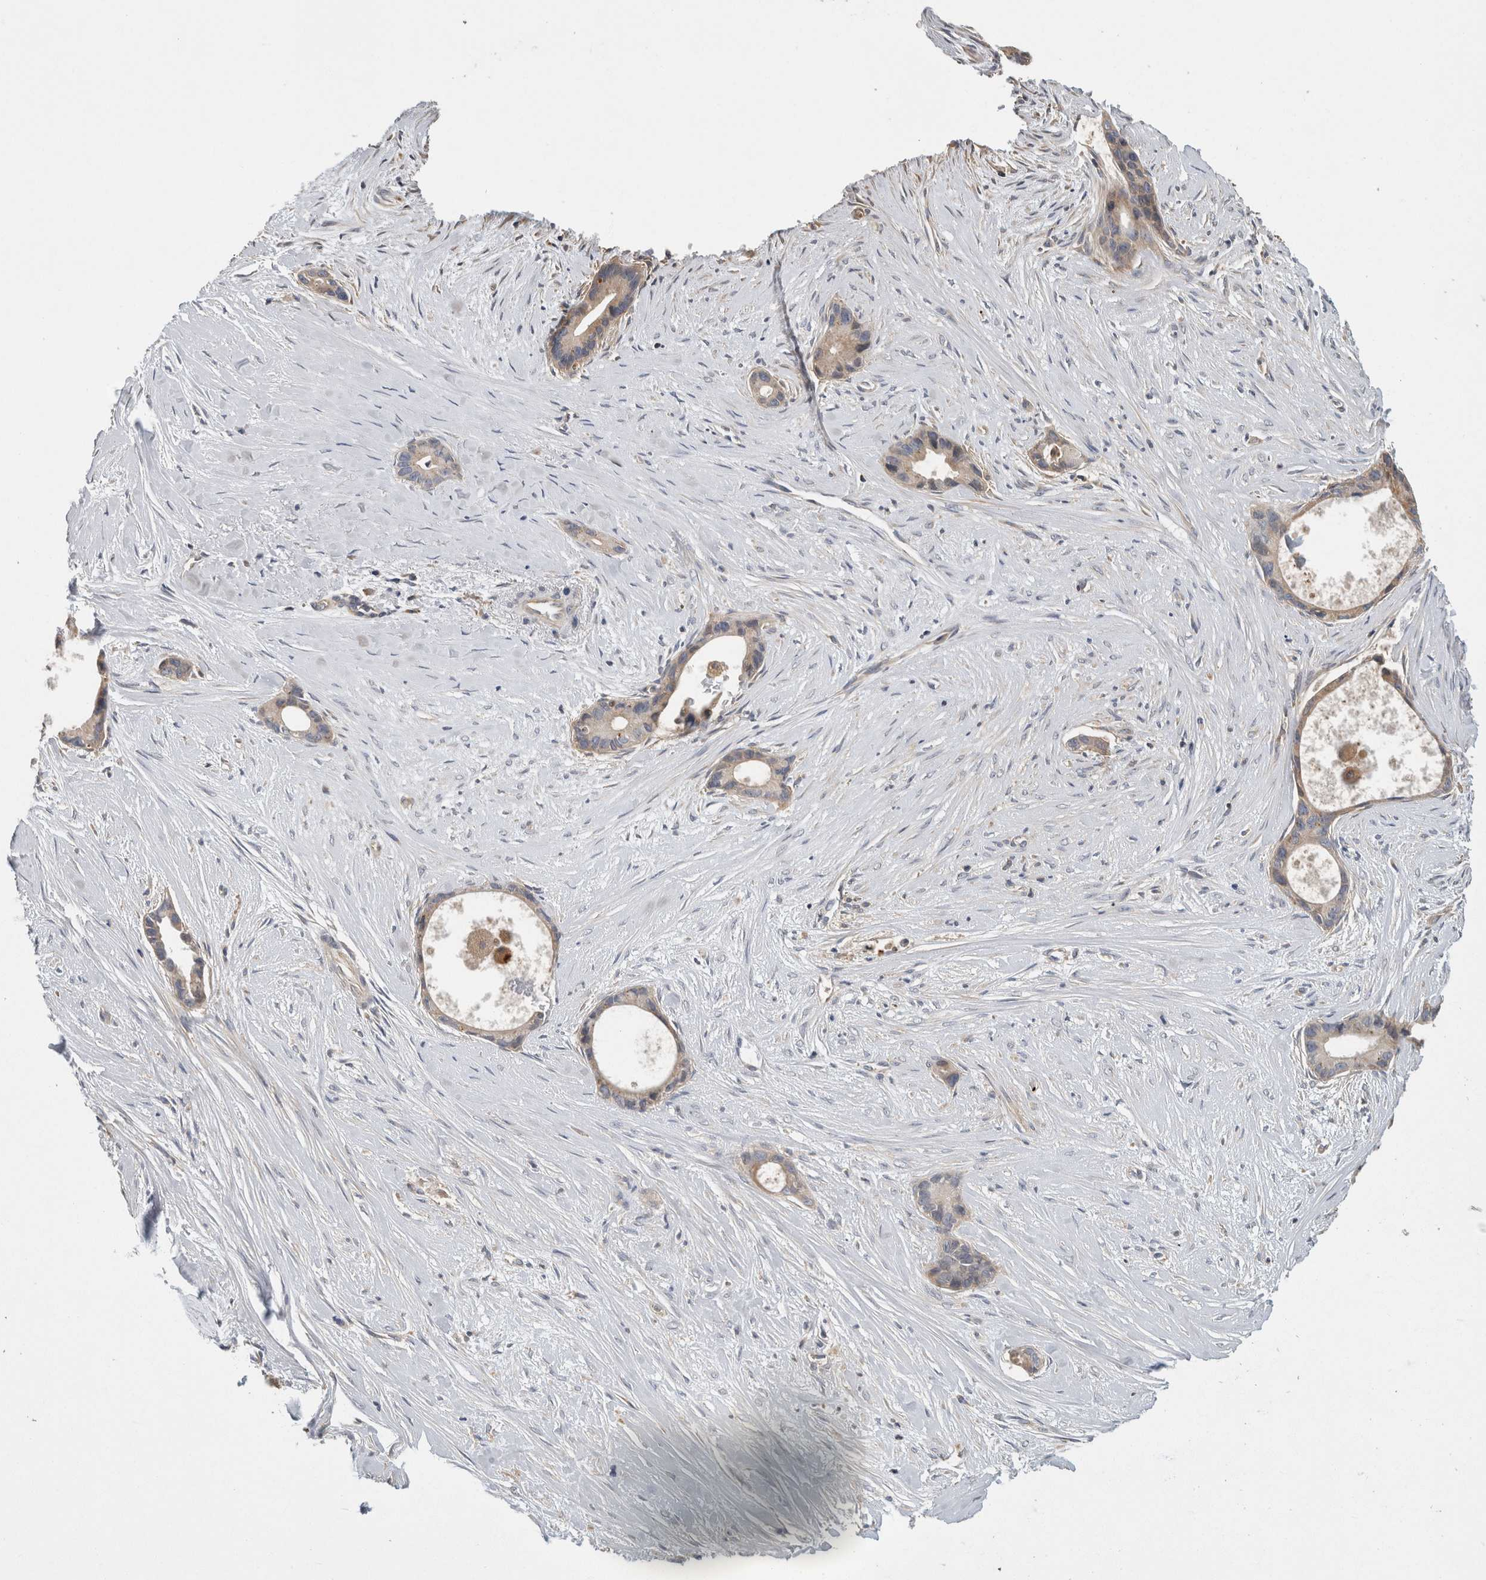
{"staining": {"intensity": "weak", "quantity": ">75%", "location": "cytoplasmic/membranous"}, "tissue": "liver cancer", "cell_type": "Tumor cells", "image_type": "cancer", "snomed": [{"axis": "morphology", "description": "Cholangiocarcinoma"}, {"axis": "topography", "description": "Liver"}], "caption": "Protein expression by IHC demonstrates weak cytoplasmic/membranous positivity in about >75% of tumor cells in liver cholangiocarcinoma.", "gene": "GRIK2", "patient": {"sex": "female", "age": 55}}